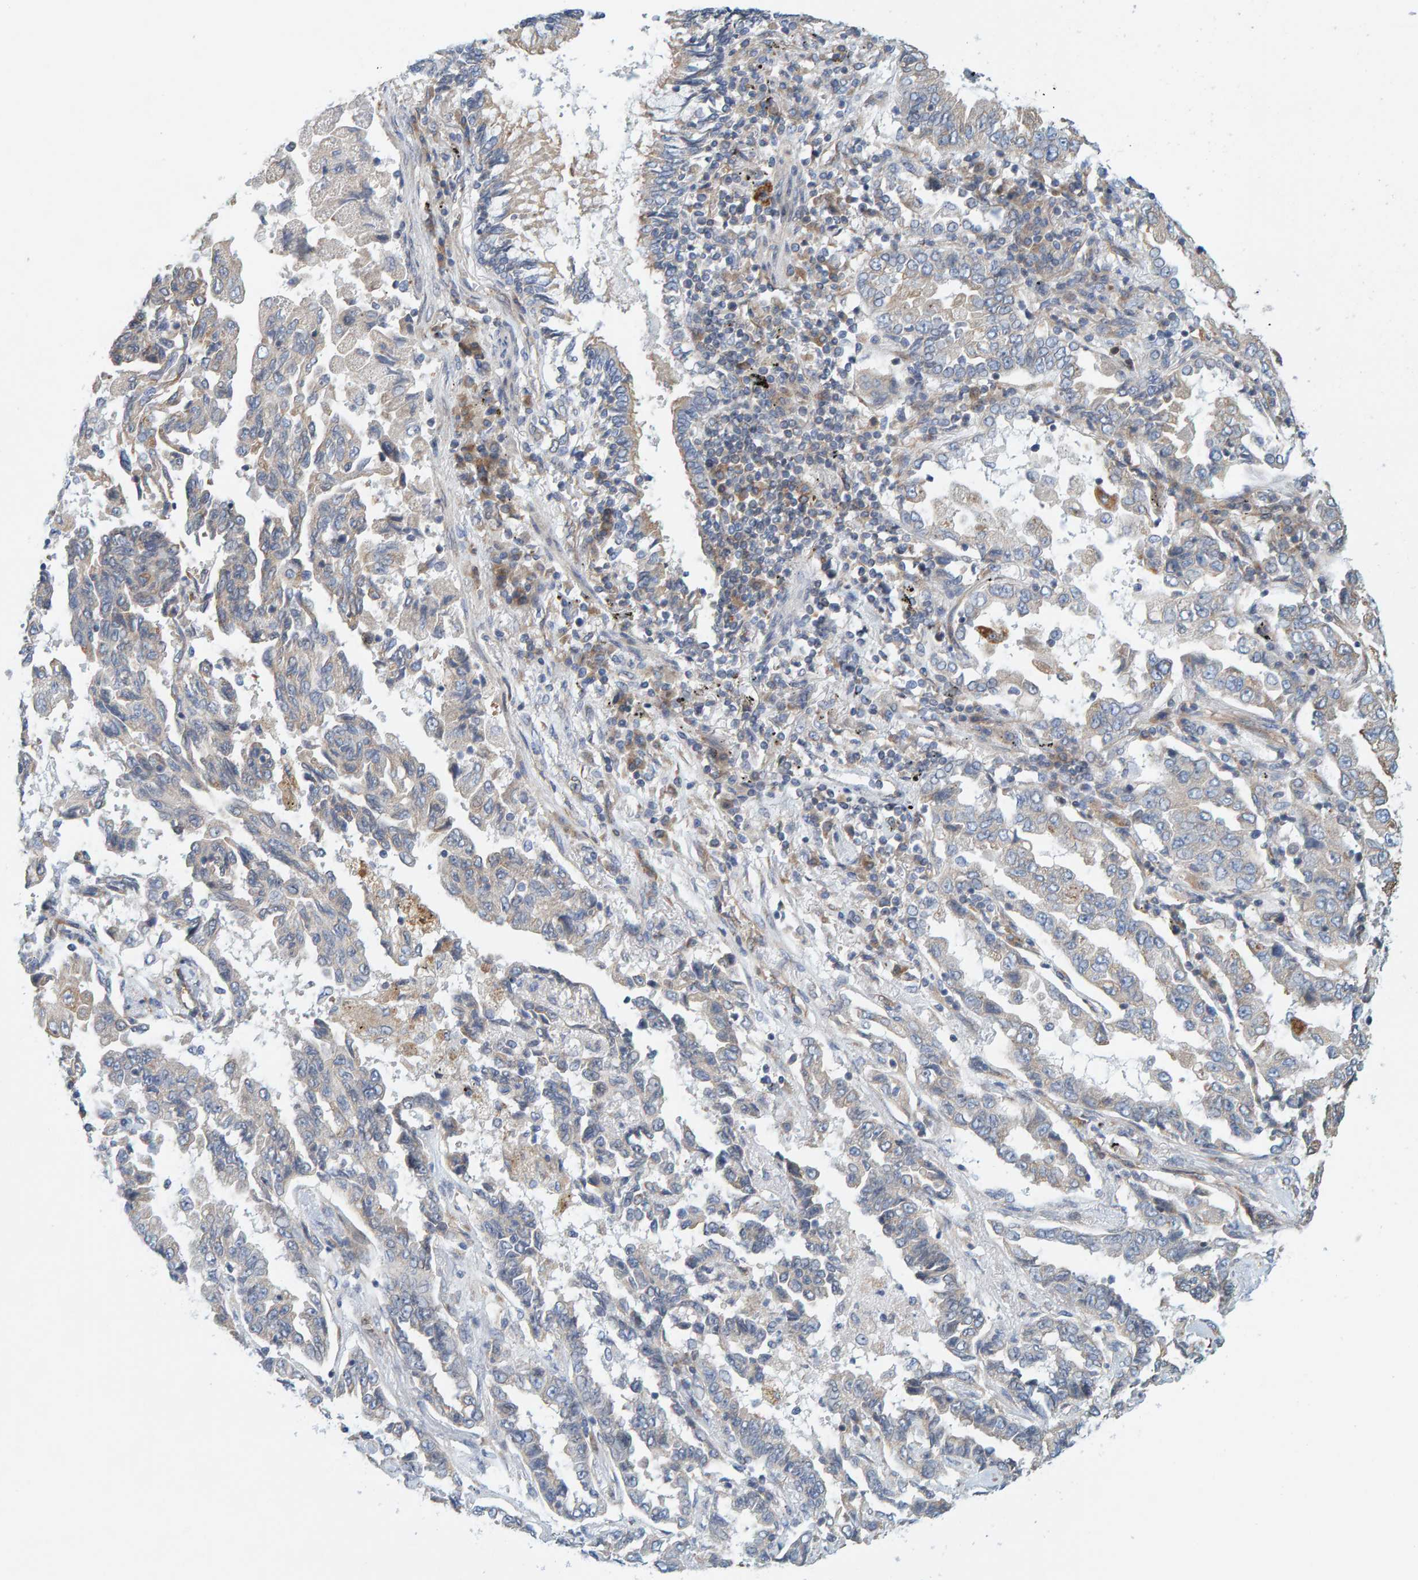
{"staining": {"intensity": "weak", "quantity": "<25%", "location": "cytoplasmic/membranous"}, "tissue": "lung cancer", "cell_type": "Tumor cells", "image_type": "cancer", "snomed": [{"axis": "morphology", "description": "Adenocarcinoma, NOS"}, {"axis": "topography", "description": "Lung"}], "caption": "This is an immunohistochemistry (IHC) histopathology image of human adenocarcinoma (lung). There is no expression in tumor cells.", "gene": "PRKD2", "patient": {"sex": "female", "age": 51}}